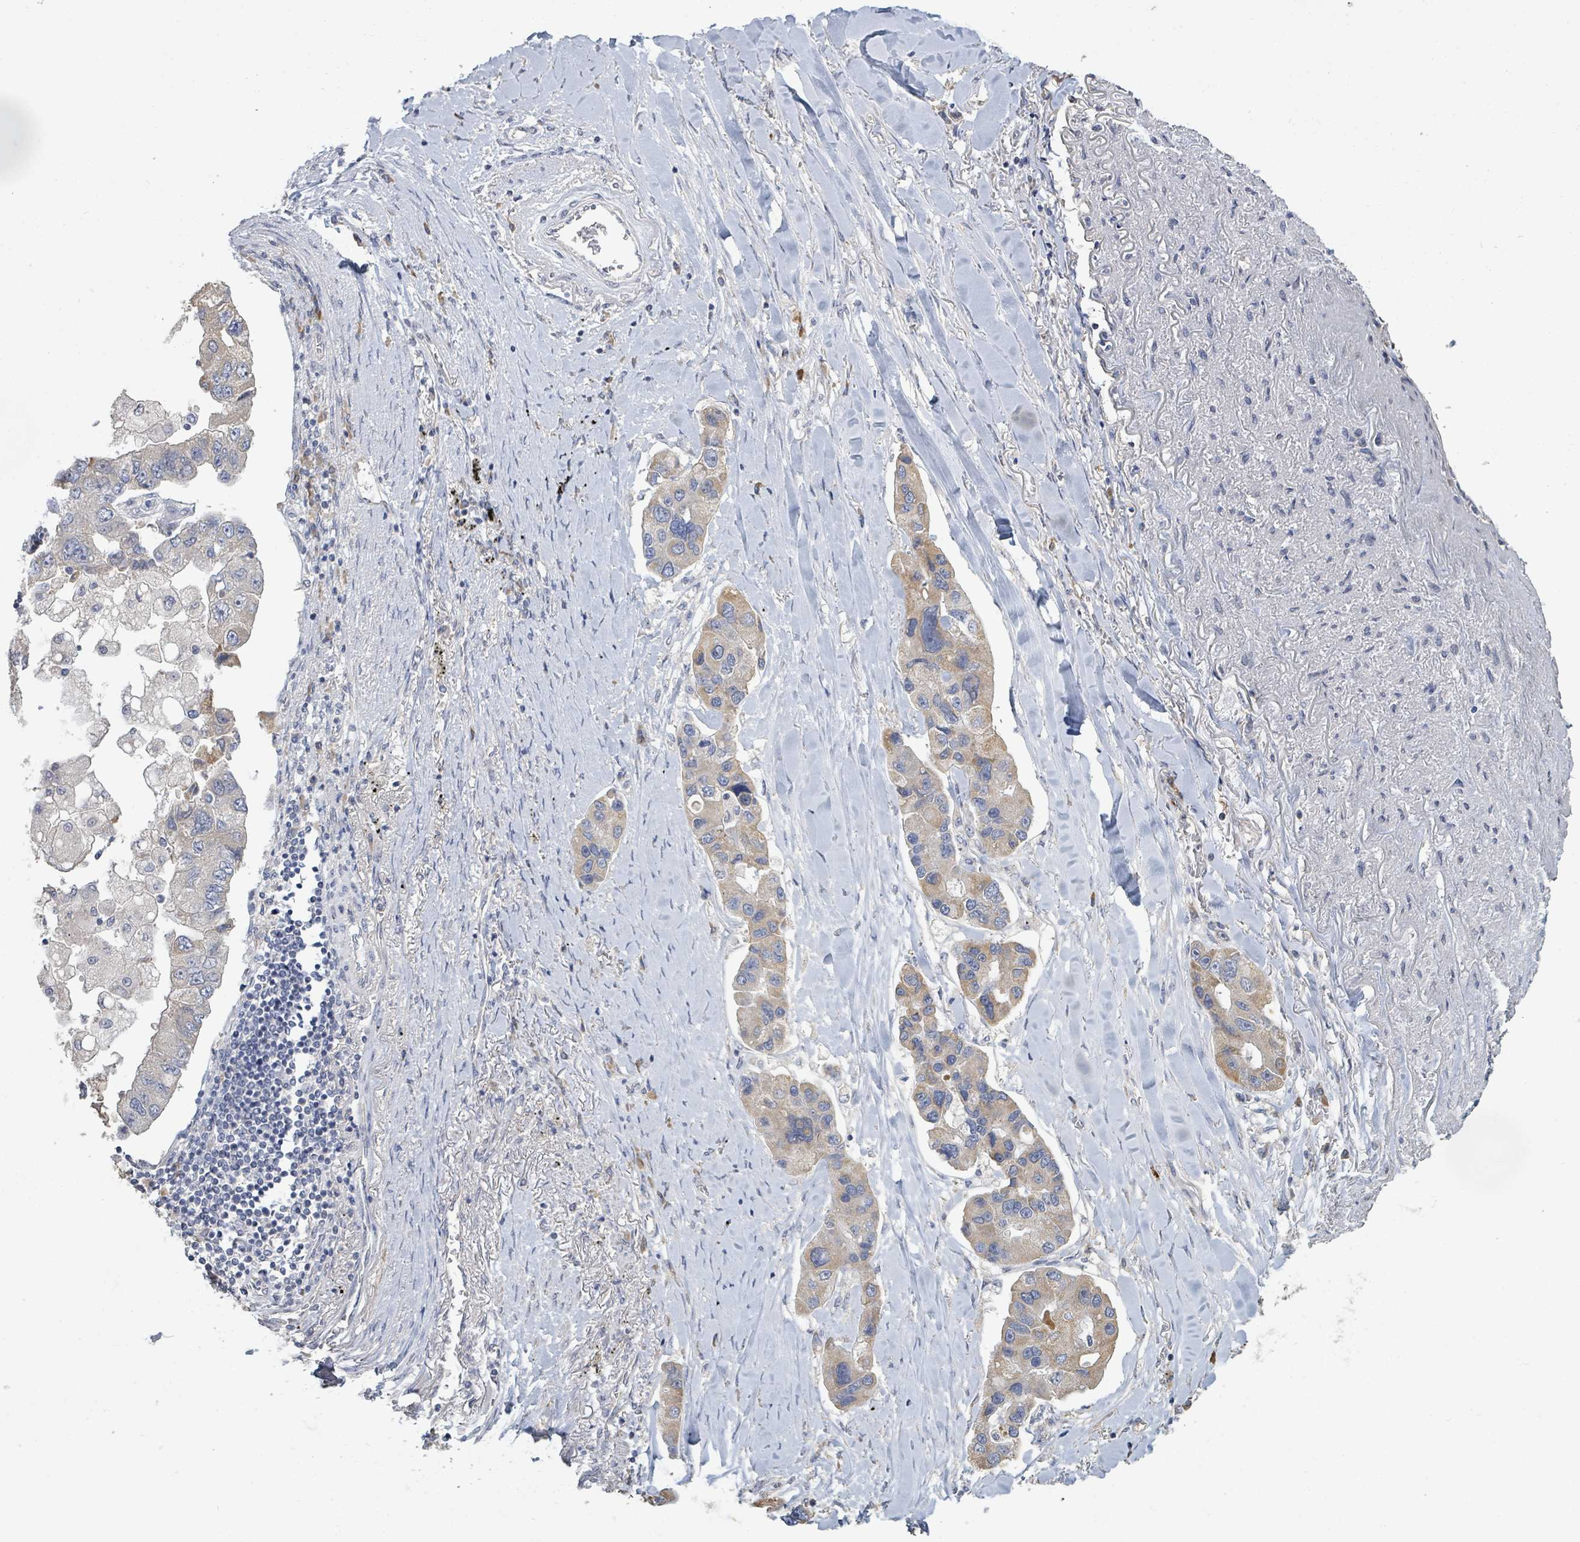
{"staining": {"intensity": "strong", "quantity": "<25%", "location": "cytoplasmic/membranous"}, "tissue": "lung cancer", "cell_type": "Tumor cells", "image_type": "cancer", "snomed": [{"axis": "morphology", "description": "Adenocarcinoma, NOS"}, {"axis": "topography", "description": "Lung"}], "caption": "Tumor cells show medium levels of strong cytoplasmic/membranous expression in about <25% of cells in human lung cancer. The staining was performed using DAB, with brown indicating positive protein expression. Nuclei are stained blue with hematoxylin.", "gene": "KCNS2", "patient": {"sex": "female", "age": 54}}